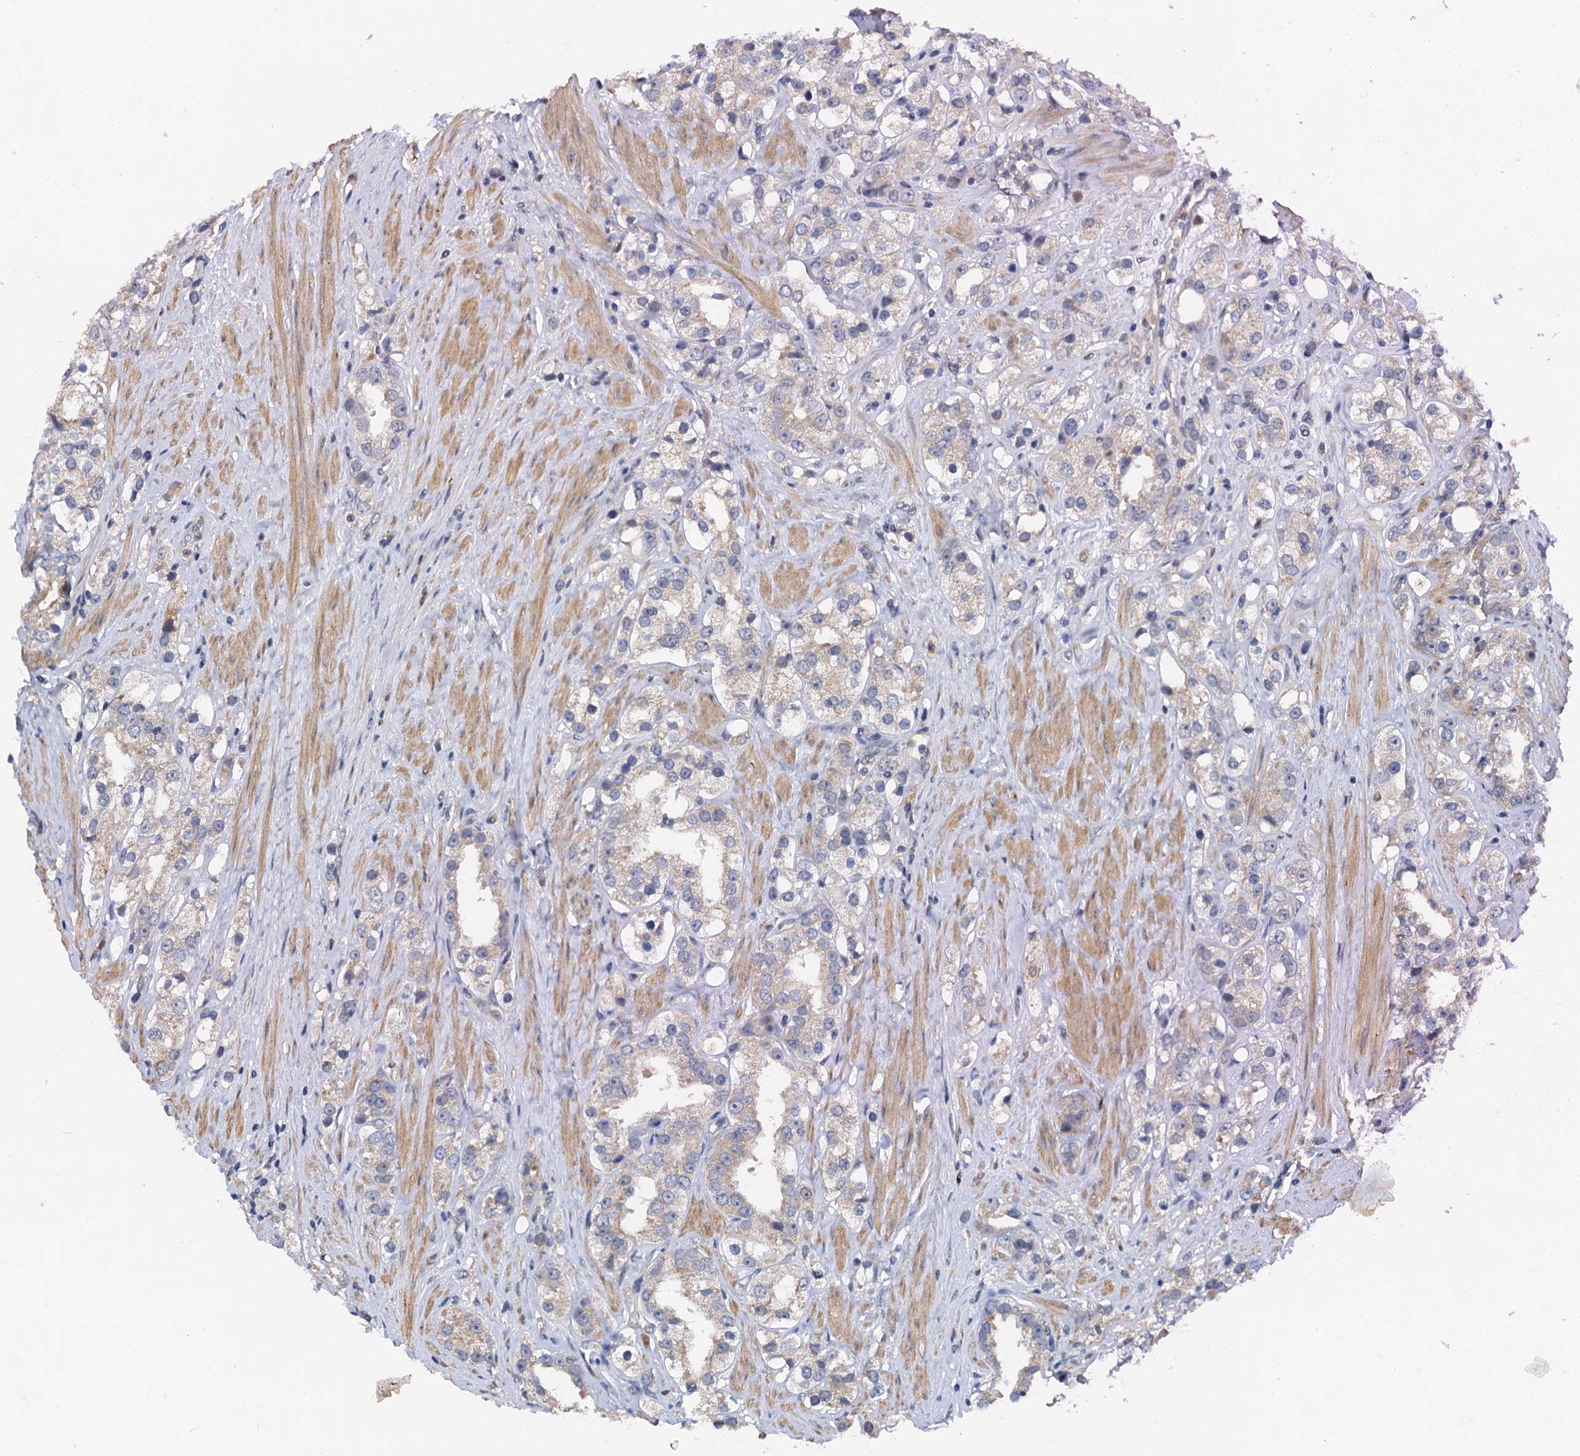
{"staining": {"intensity": "weak", "quantity": "<25%", "location": "cytoplasmic/membranous"}, "tissue": "prostate cancer", "cell_type": "Tumor cells", "image_type": "cancer", "snomed": [{"axis": "morphology", "description": "Adenocarcinoma, NOS"}, {"axis": "topography", "description": "Prostate"}], "caption": "DAB (3,3'-diaminobenzidine) immunohistochemical staining of prostate cancer (adenocarcinoma) demonstrates no significant positivity in tumor cells.", "gene": "ZNF606", "patient": {"sex": "male", "age": 79}}